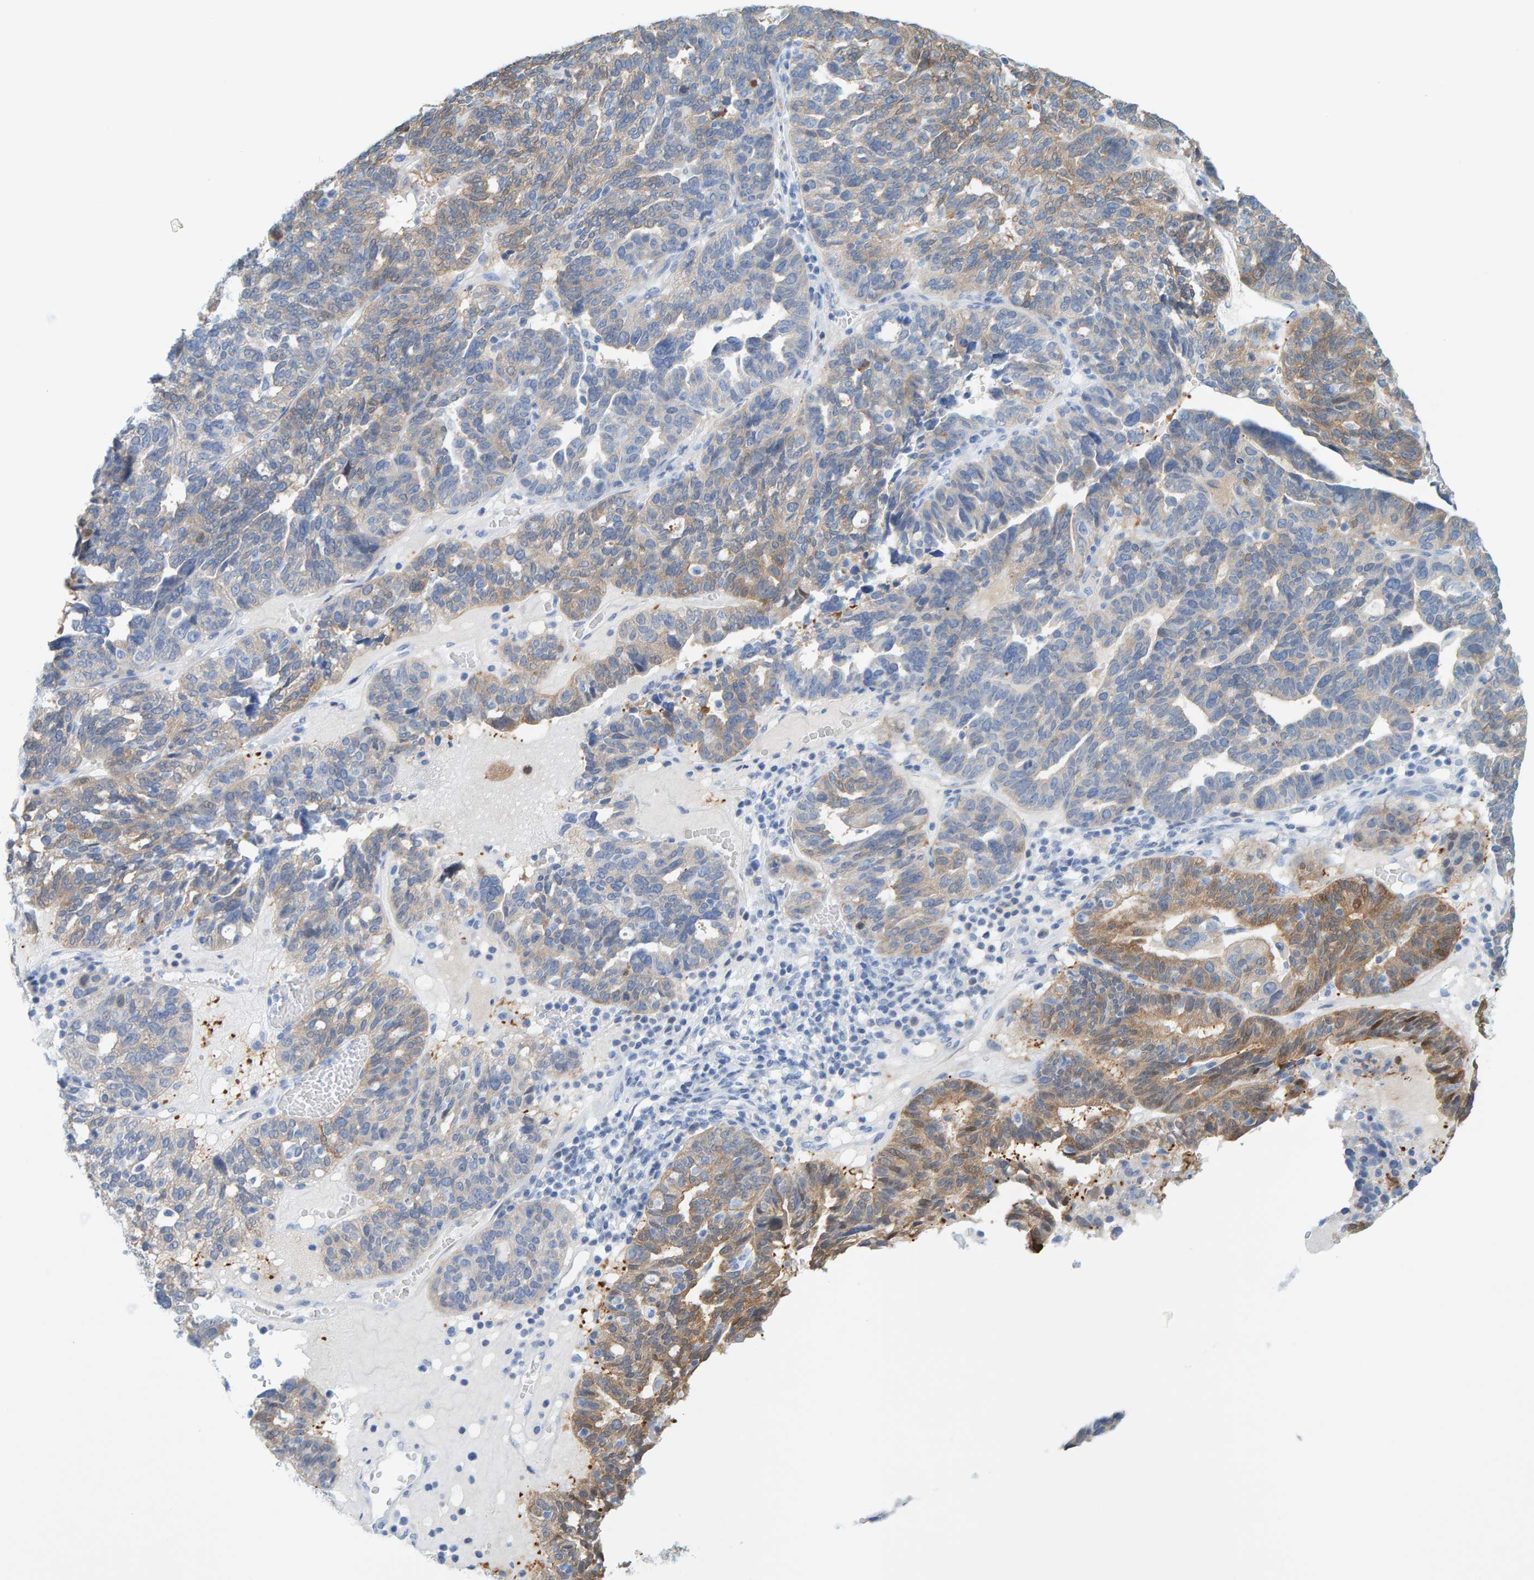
{"staining": {"intensity": "moderate", "quantity": "25%-75%", "location": "cytoplasmic/membranous"}, "tissue": "ovarian cancer", "cell_type": "Tumor cells", "image_type": "cancer", "snomed": [{"axis": "morphology", "description": "Cystadenocarcinoma, serous, NOS"}, {"axis": "topography", "description": "Ovary"}], "caption": "Approximately 25%-75% of tumor cells in ovarian cancer (serous cystadenocarcinoma) display moderate cytoplasmic/membranous protein expression as visualized by brown immunohistochemical staining.", "gene": "KLHL11", "patient": {"sex": "female", "age": 59}}